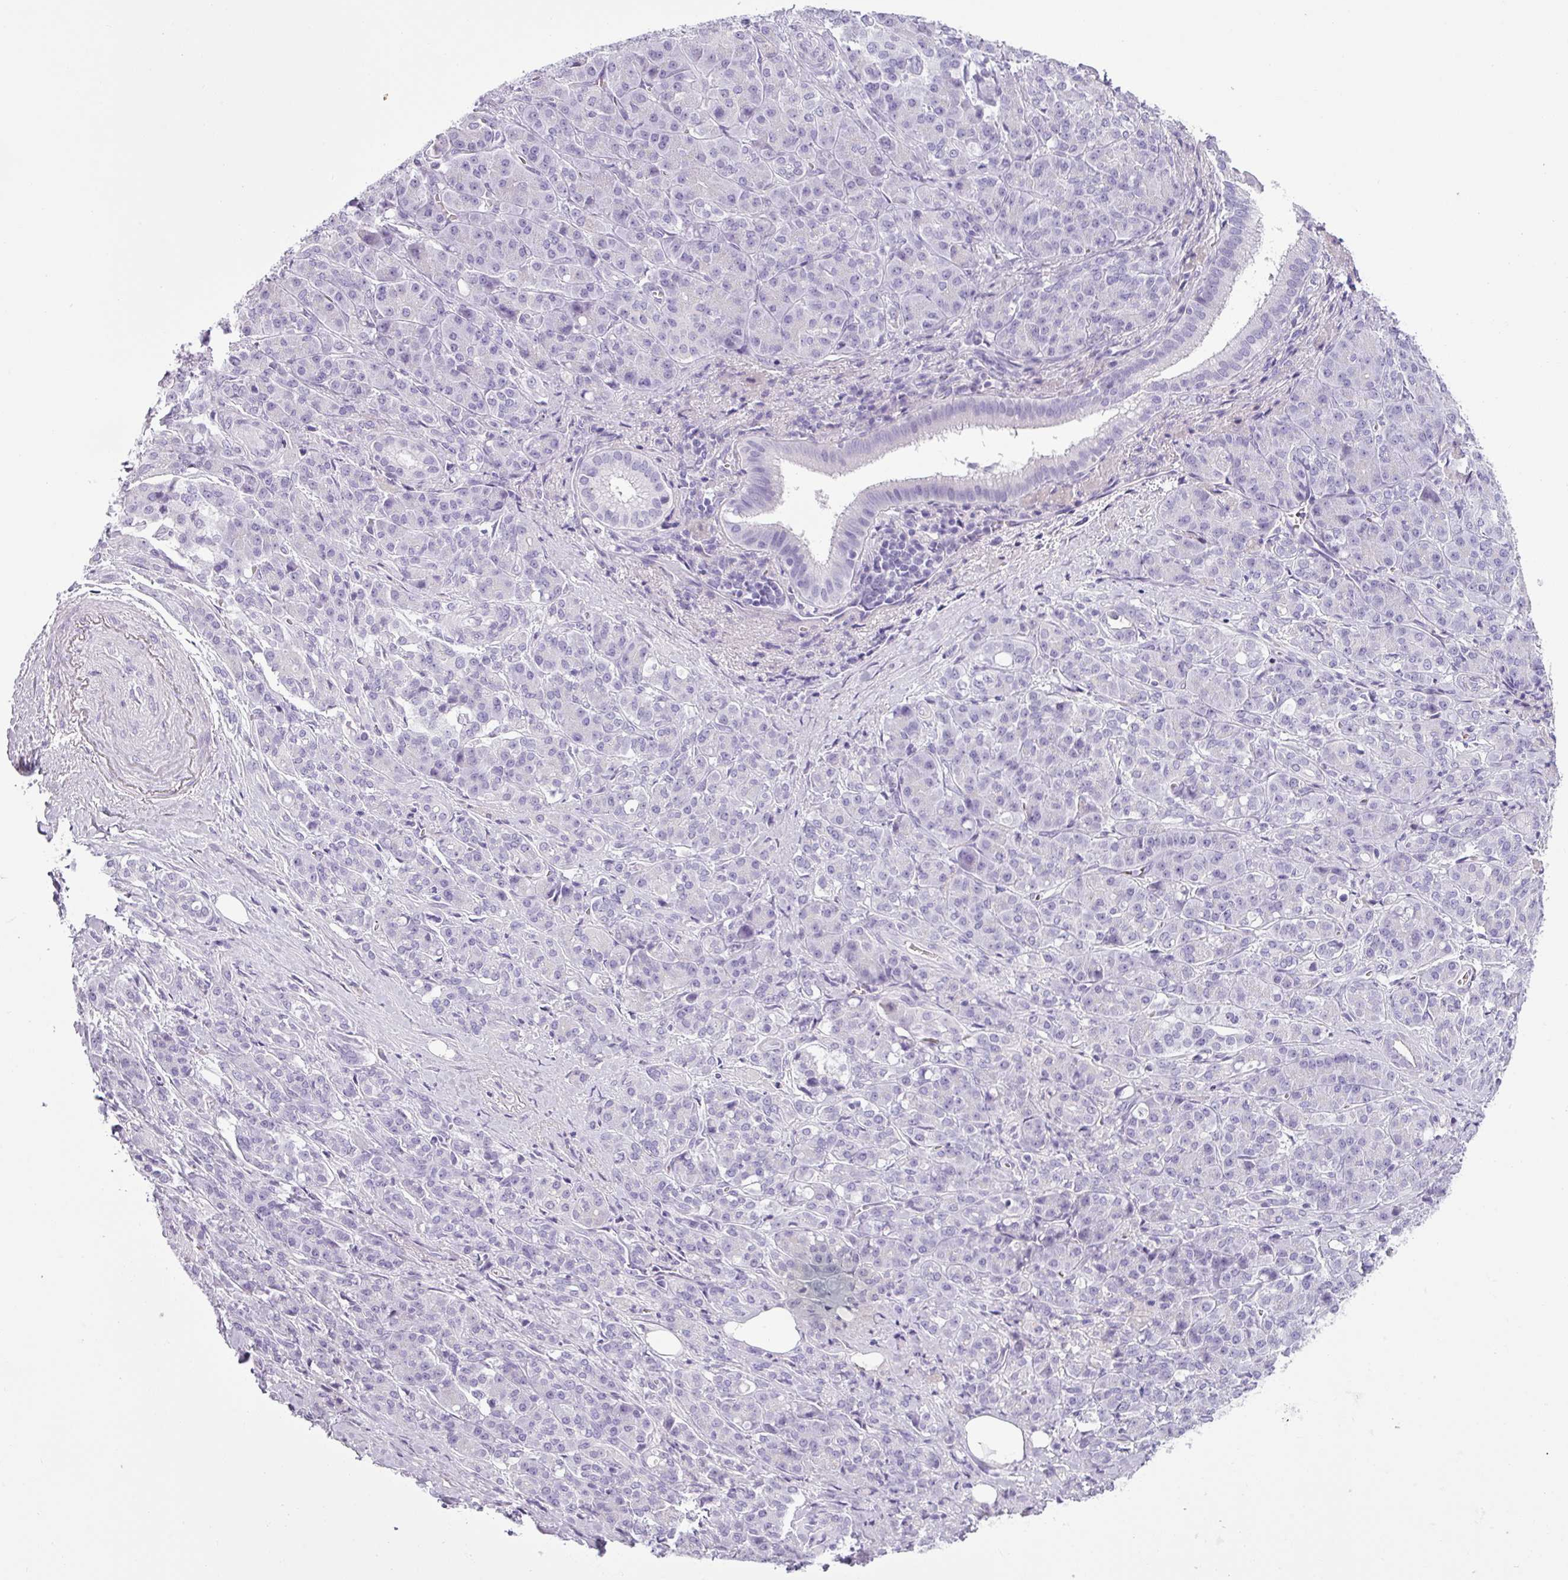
{"staining": {"intensity": "negative", "quantity": "none", "location": "none"}, "tissue": "pancreatic cancer", "cell_type": "Tumor cells", "image_type": "cancer", "snomed": [{"axis": "morphology", "description": "Adenocarcinoma, NOS"}, {"axis": "topography", "description": "Pancreas"}], "caption": "There is no significant expression in tumor cells of adenocarcinoma (pancreatic). Nuclei are stained in blue.", "gene": "CDH16", "patient": {"sex": "male", "age": 57}}